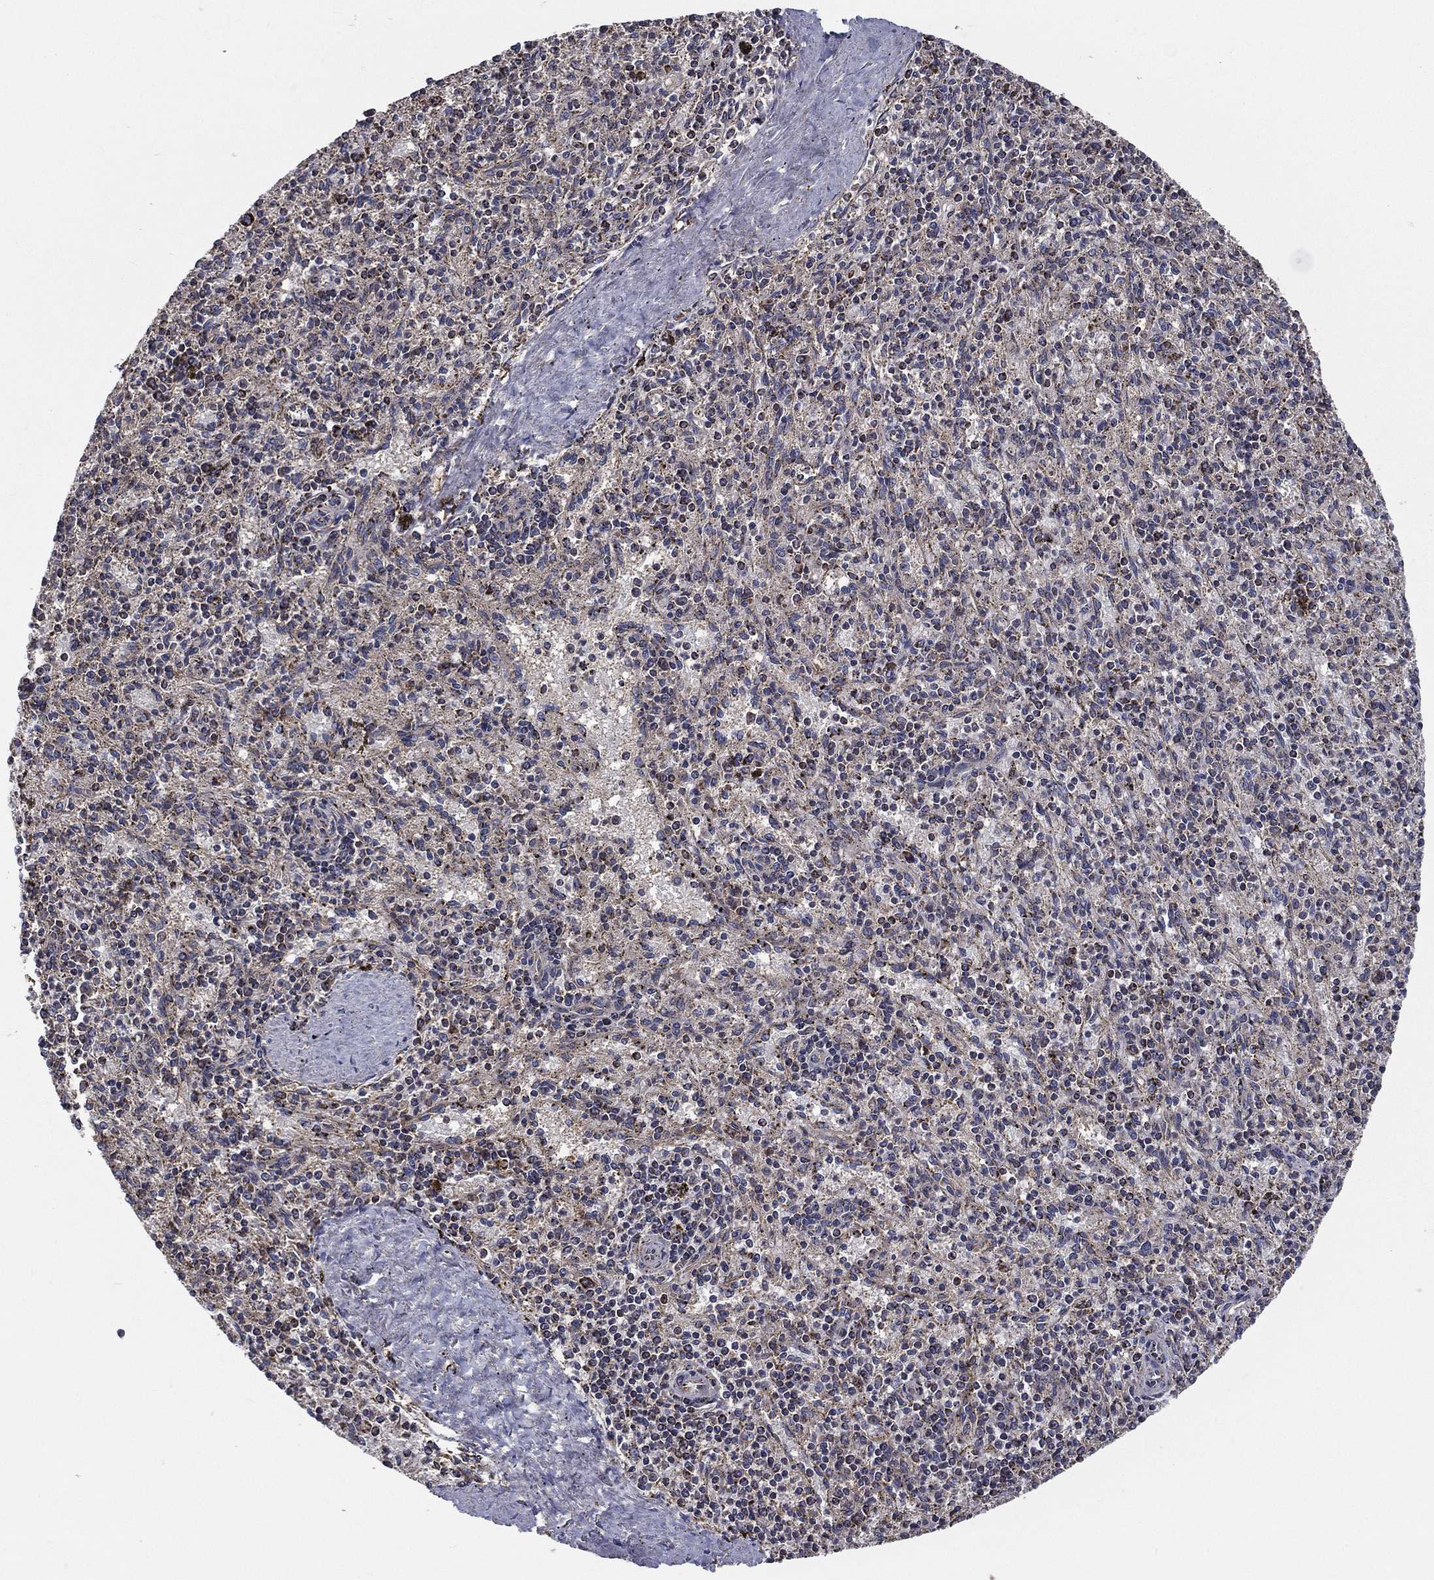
{"staining": {"intensity": "weak", "quantity": "<25%", "location": "cytoplasmic/membranous"}, "tissue": "spleen", "cell_type": "Cells in red pulp", "image_type": "normal", "snomed": [{"axis": "morphology", "description": "Normal tissue, NOS"}, {"axis": "topography", "description": "Spleen"}], "caption": "Cells in red pulp are negative for protein expression in benign human spleen.", "gene": "ENSG00000288684", "patient": {"sex": "female", "age": 37}}